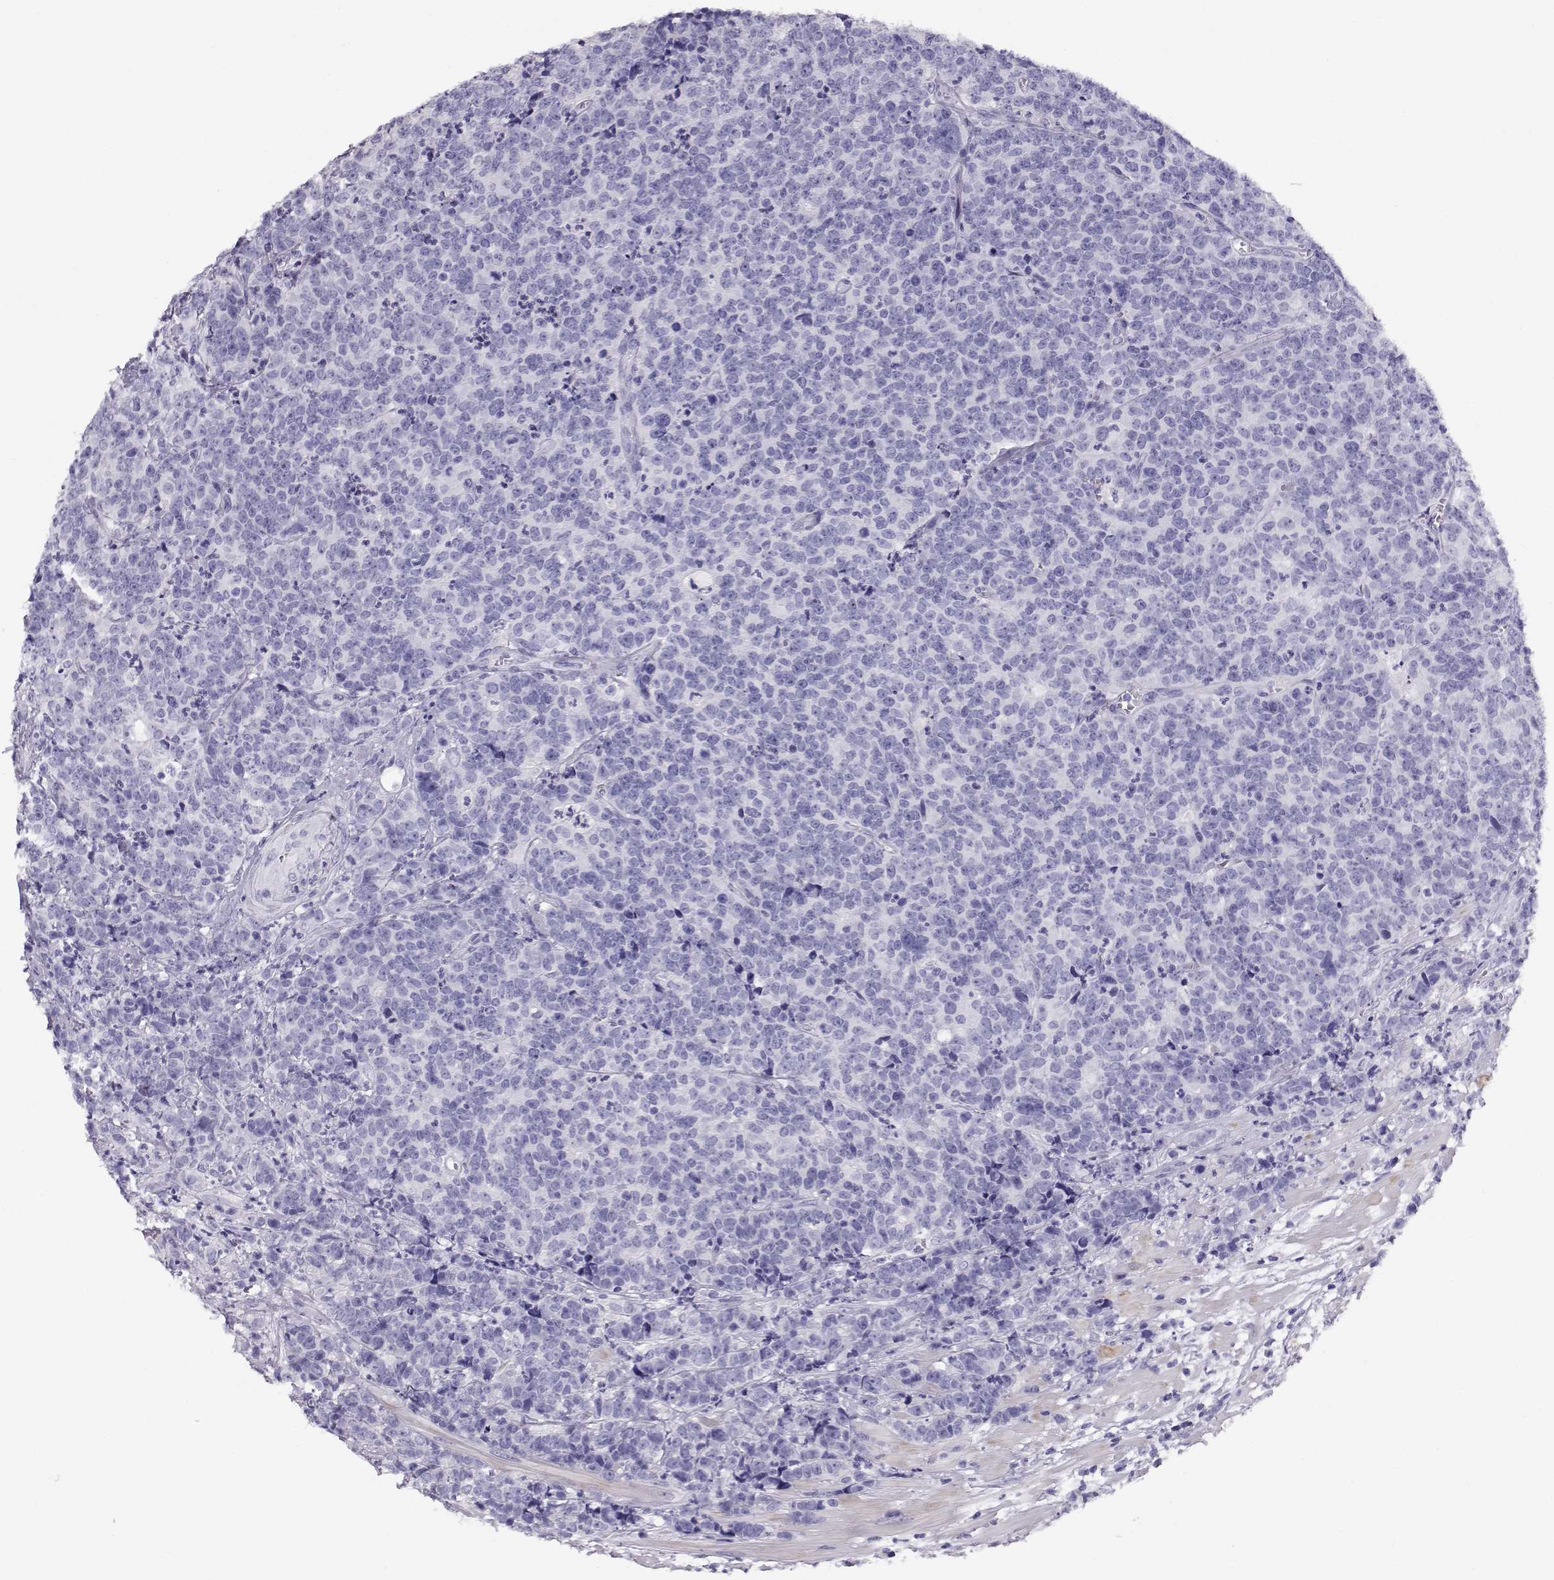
{"staining": {"intensity": "negative", "quantity": "none", "location": "none"}, "tissue": "prostate cancer", "cell_type": "Tumor cells", "image_type": "cancer", "snomed": [{"axis": "morphology", "description": "Adenocarcinoma, NOS"}, {"axis": "topography", "description": "Prostate"}], "caption": "A histopathology image of prostate cancer (adenocarcinoma) stained for a protein reveals no brown staining in tumor cells. The staining was performed using DAB (3,3'-diaminobenzidine) to visualize the protein expression in brown, while the nuclei were stained in blue with hematoxylin (Magnification: 20x).", "gene": "CRX", "patient": {"sex": "male", "age": 67}}